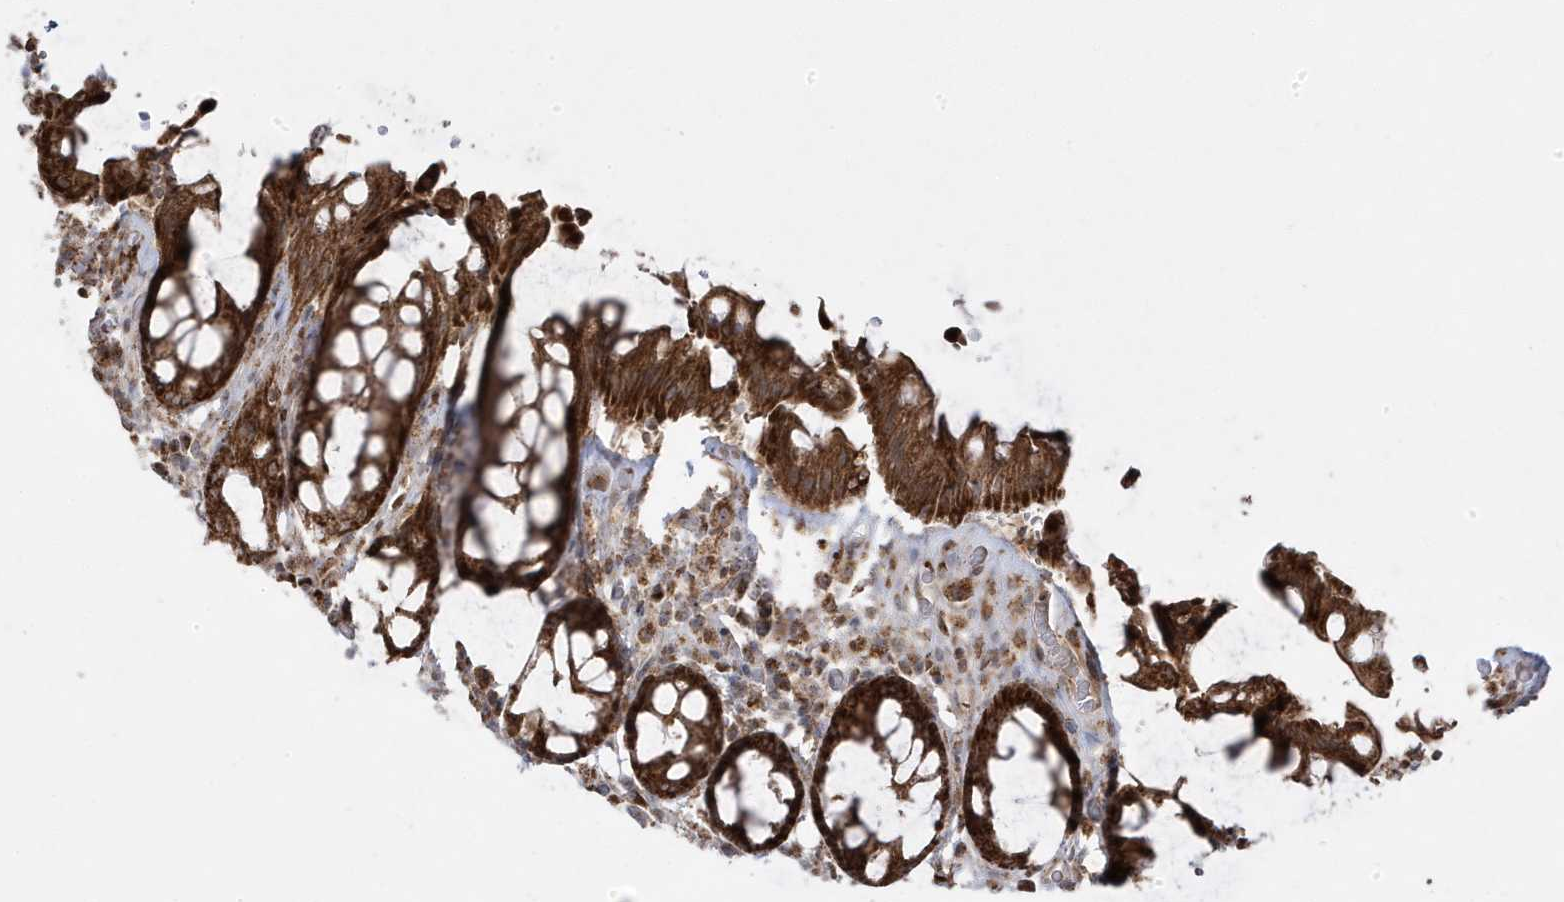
{"staining": {"intensity": "strong", "quantity": ">75%", "location": "cytoplasmic/membranous"}, "tissue": "rectum", "cell_type": "Glandular cells", "image_type": "normal", "snomed": [{"axis": "morphology", "description": "Normal tissue, NOS"}, {"axis": "topography", "description": "Rectum"}], "caption": "Strong cytoplasmic/membranous staining is seen in approximately >75% of glandular cells in normal rectum.", "gene": "CLUAP1", "patient": {"sex": "male", "age": 64}}